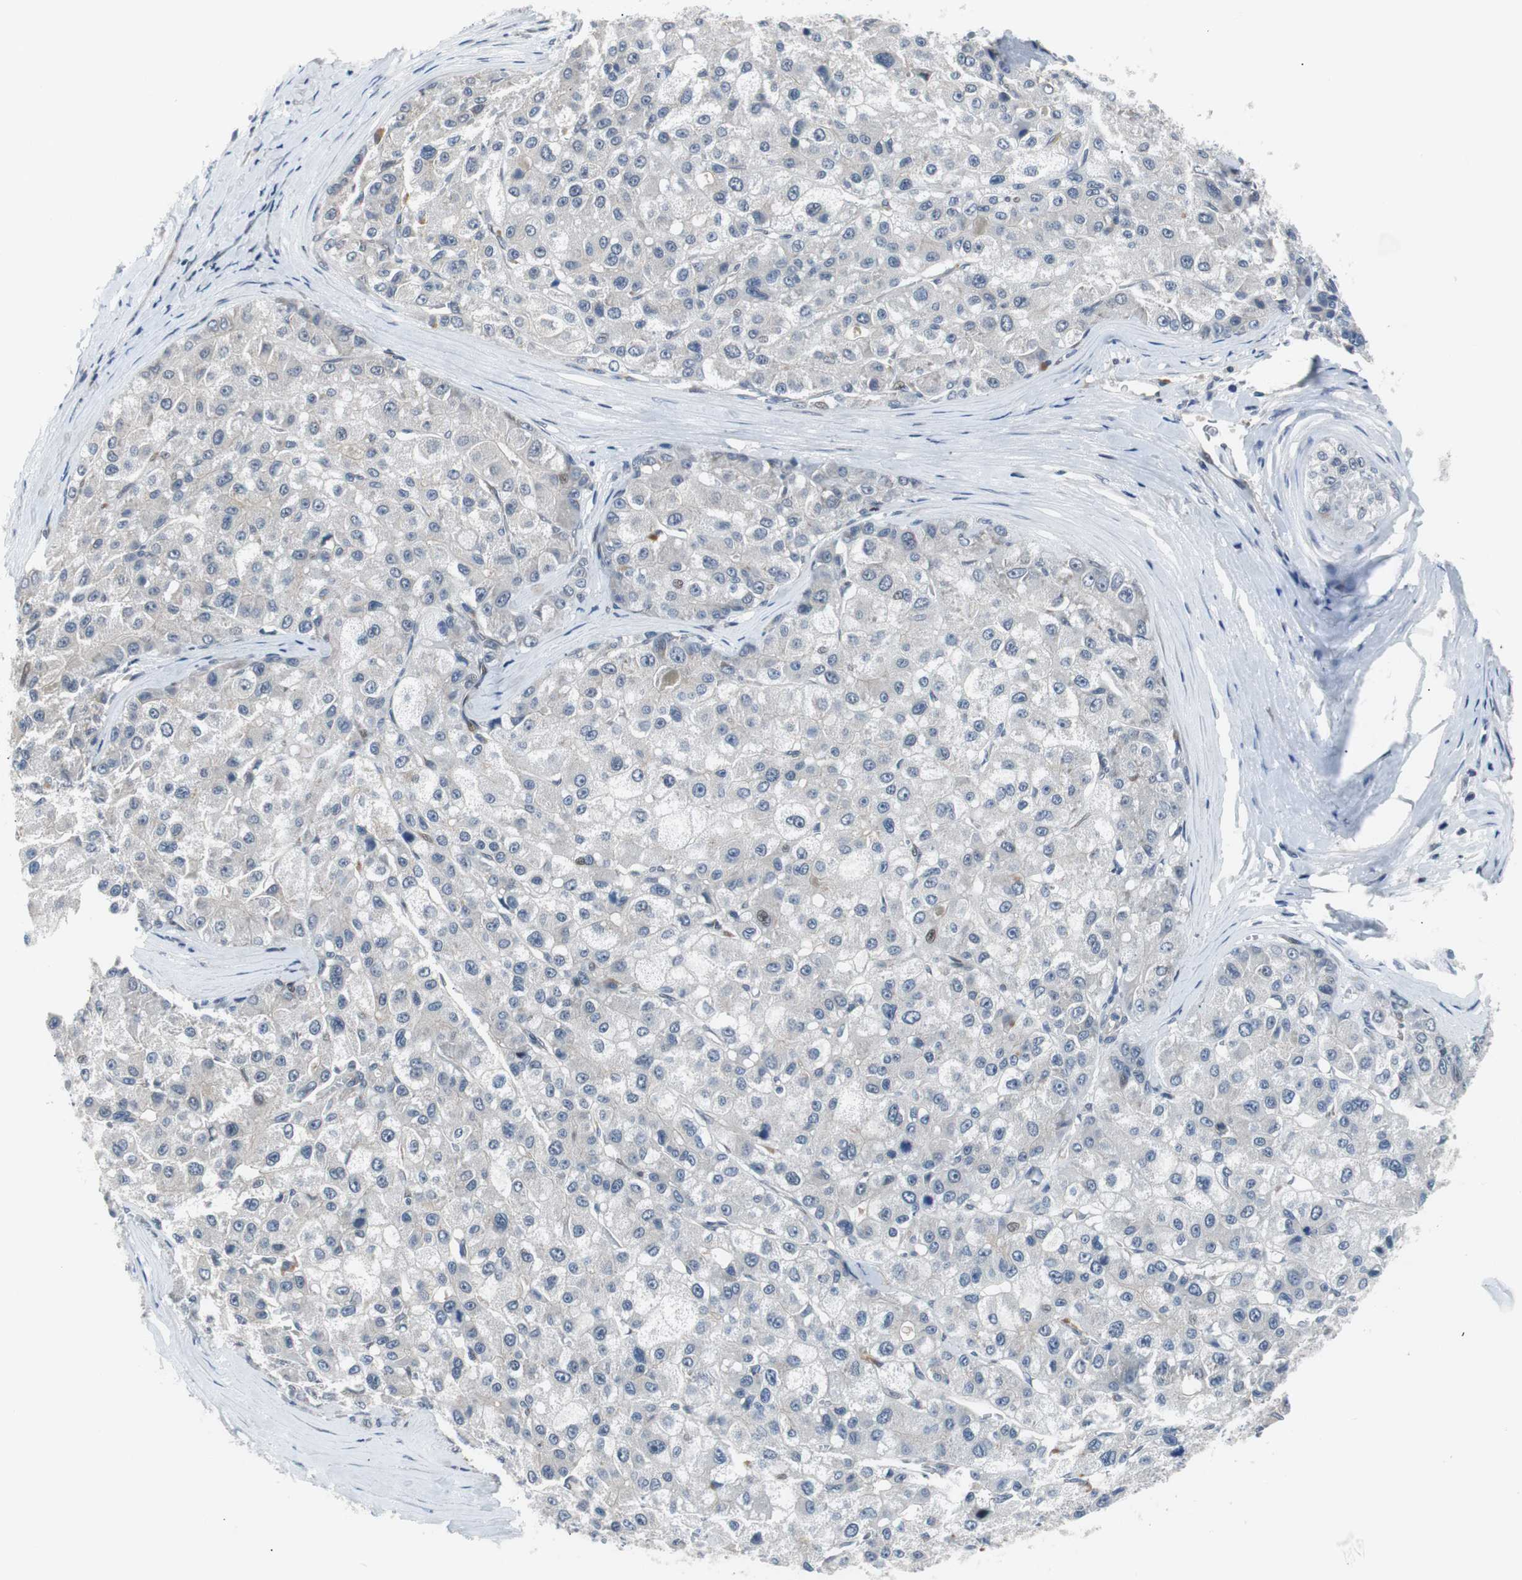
{"staining": {"intensity": "negative", "quantity": "none", "location": "none"}, "tissue": "liver cancer", "cell_type": "Tumor cells", "image_type": "cancer", "snomed": [{"axis": "morphology", "description": "Carcinoma, Hepatocellular, NOS"}, {"axis": "topography", "description": "Liver"}], "caption": "The immunohistochemistry histopathology image has no significant positivity in tumor cells of liver cancer (hepatocellular carcinoma) tissue. (IHC, brightfield microscopy, high magnification).", "gene": "MAP2K4", "patient": {"sex": "male", "age": 80}}